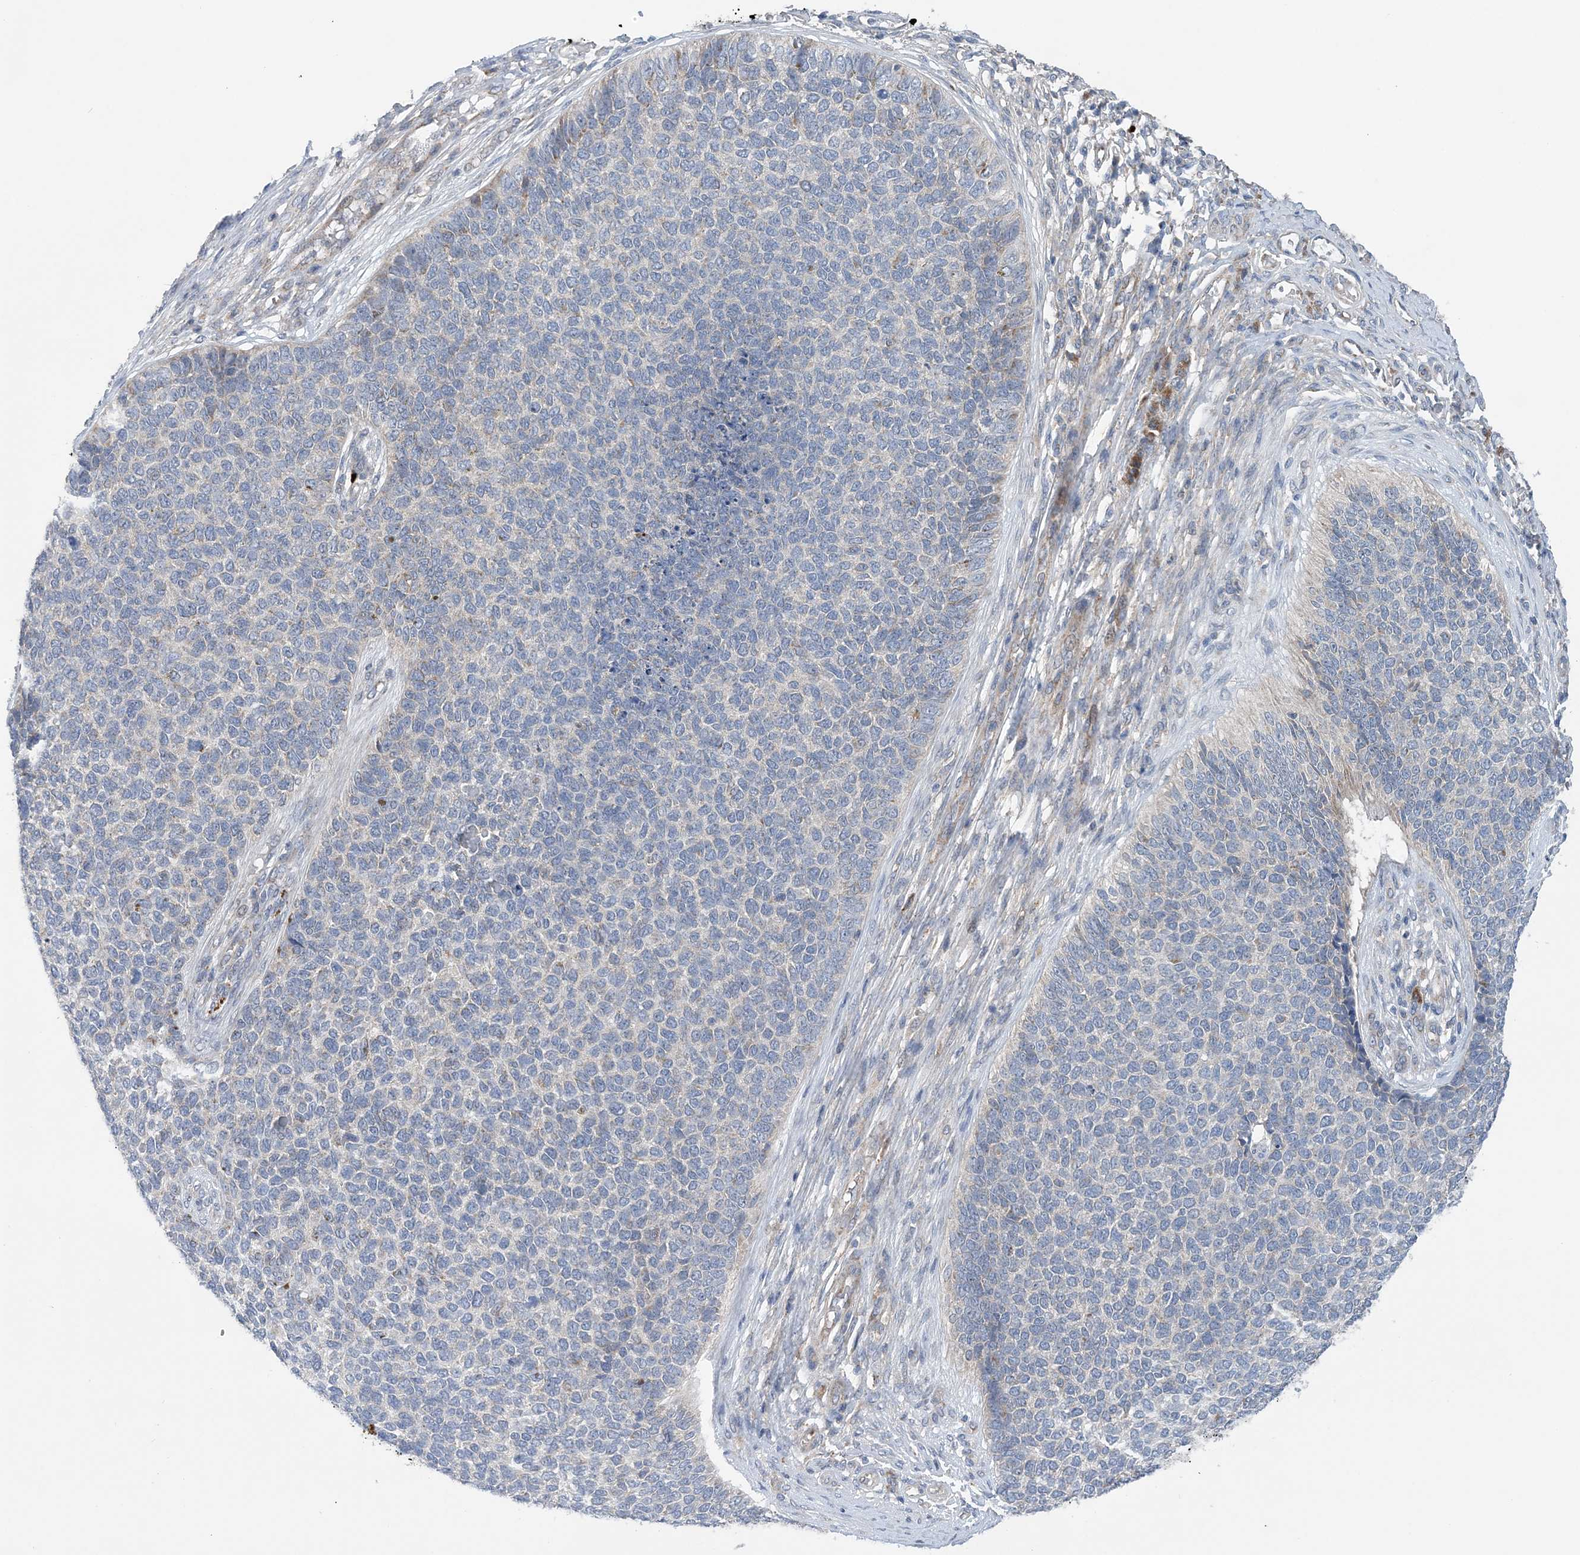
{"staining": {"intensity": "negative", "quantity": "none", "location": "none"}, "tissue": "skin cancer", "cell_type": "Tumor cells", "image_type": "cancer", "snomed": [{"axis": "morphology", "description": "Basal cell carcinoma"}, {"axis": "topography", "description": "Skin"}], "caption": "There is no significant positivity in tumor cells of skin basal cell carcinoma. (Immunohistochemistry (ihc), brightfield microscopy, high magnification).", "gene": "COPE", "patient": {"sex": "female", "age": 84}}